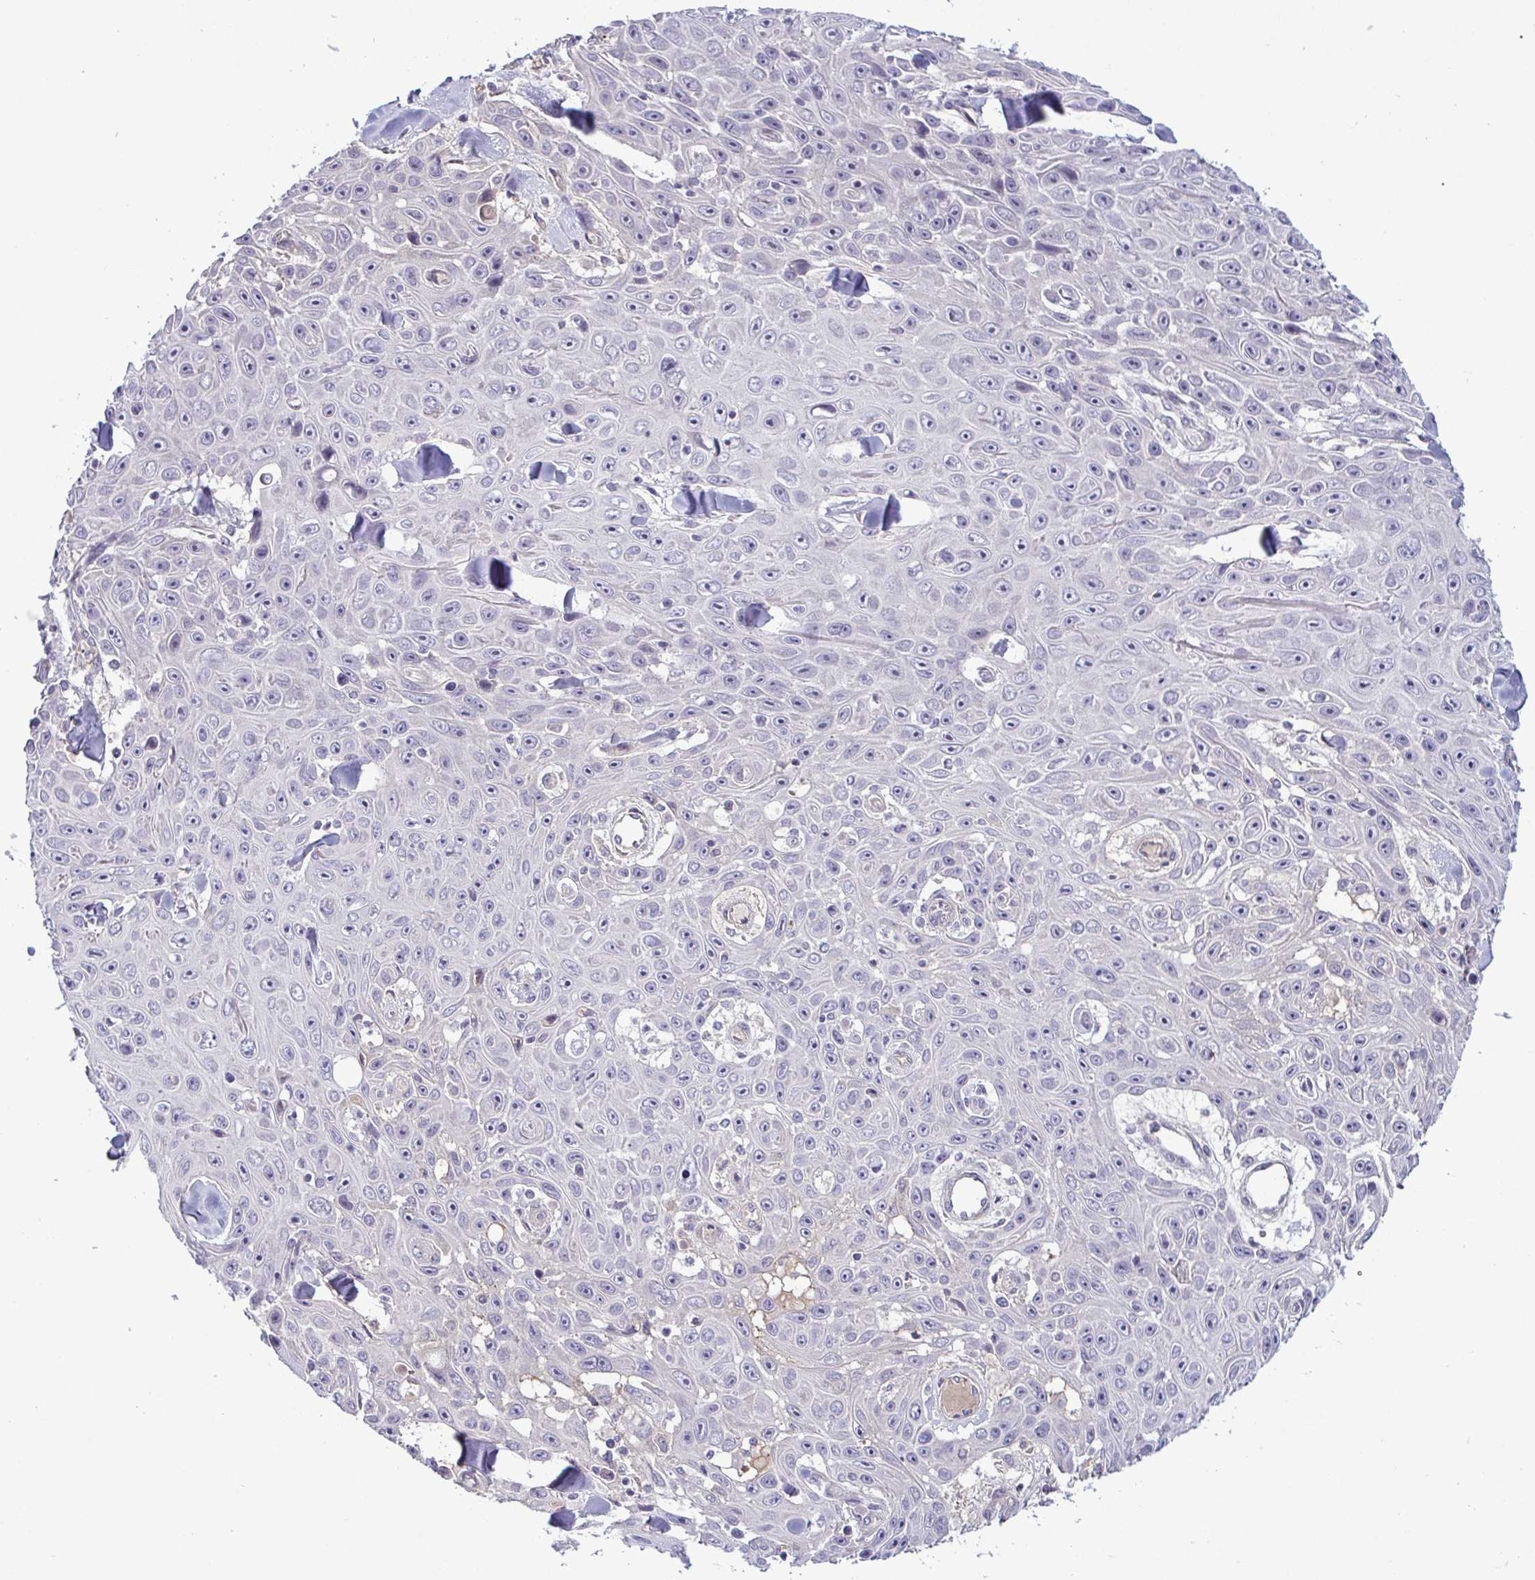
{"staining": {"intensity": "negative", "quantity": "none", "location": "none"}, "tissue": "skin cancer", "cell_type": "Tumor cells", "image_type": "cancer", "snomed": [{"axis": "morphology", "description": "Squamous cell carcinoma, NOS"}, {"axis": "topography", "description": "Skin"}], "caption": "Immunohistochemical staining of human skin cancer (squamous cell carcinoma) exhibits no significant staining in tumor cells.", "gene": "SYNPO2L", "patient": {"sex": "male", "age": 82}}